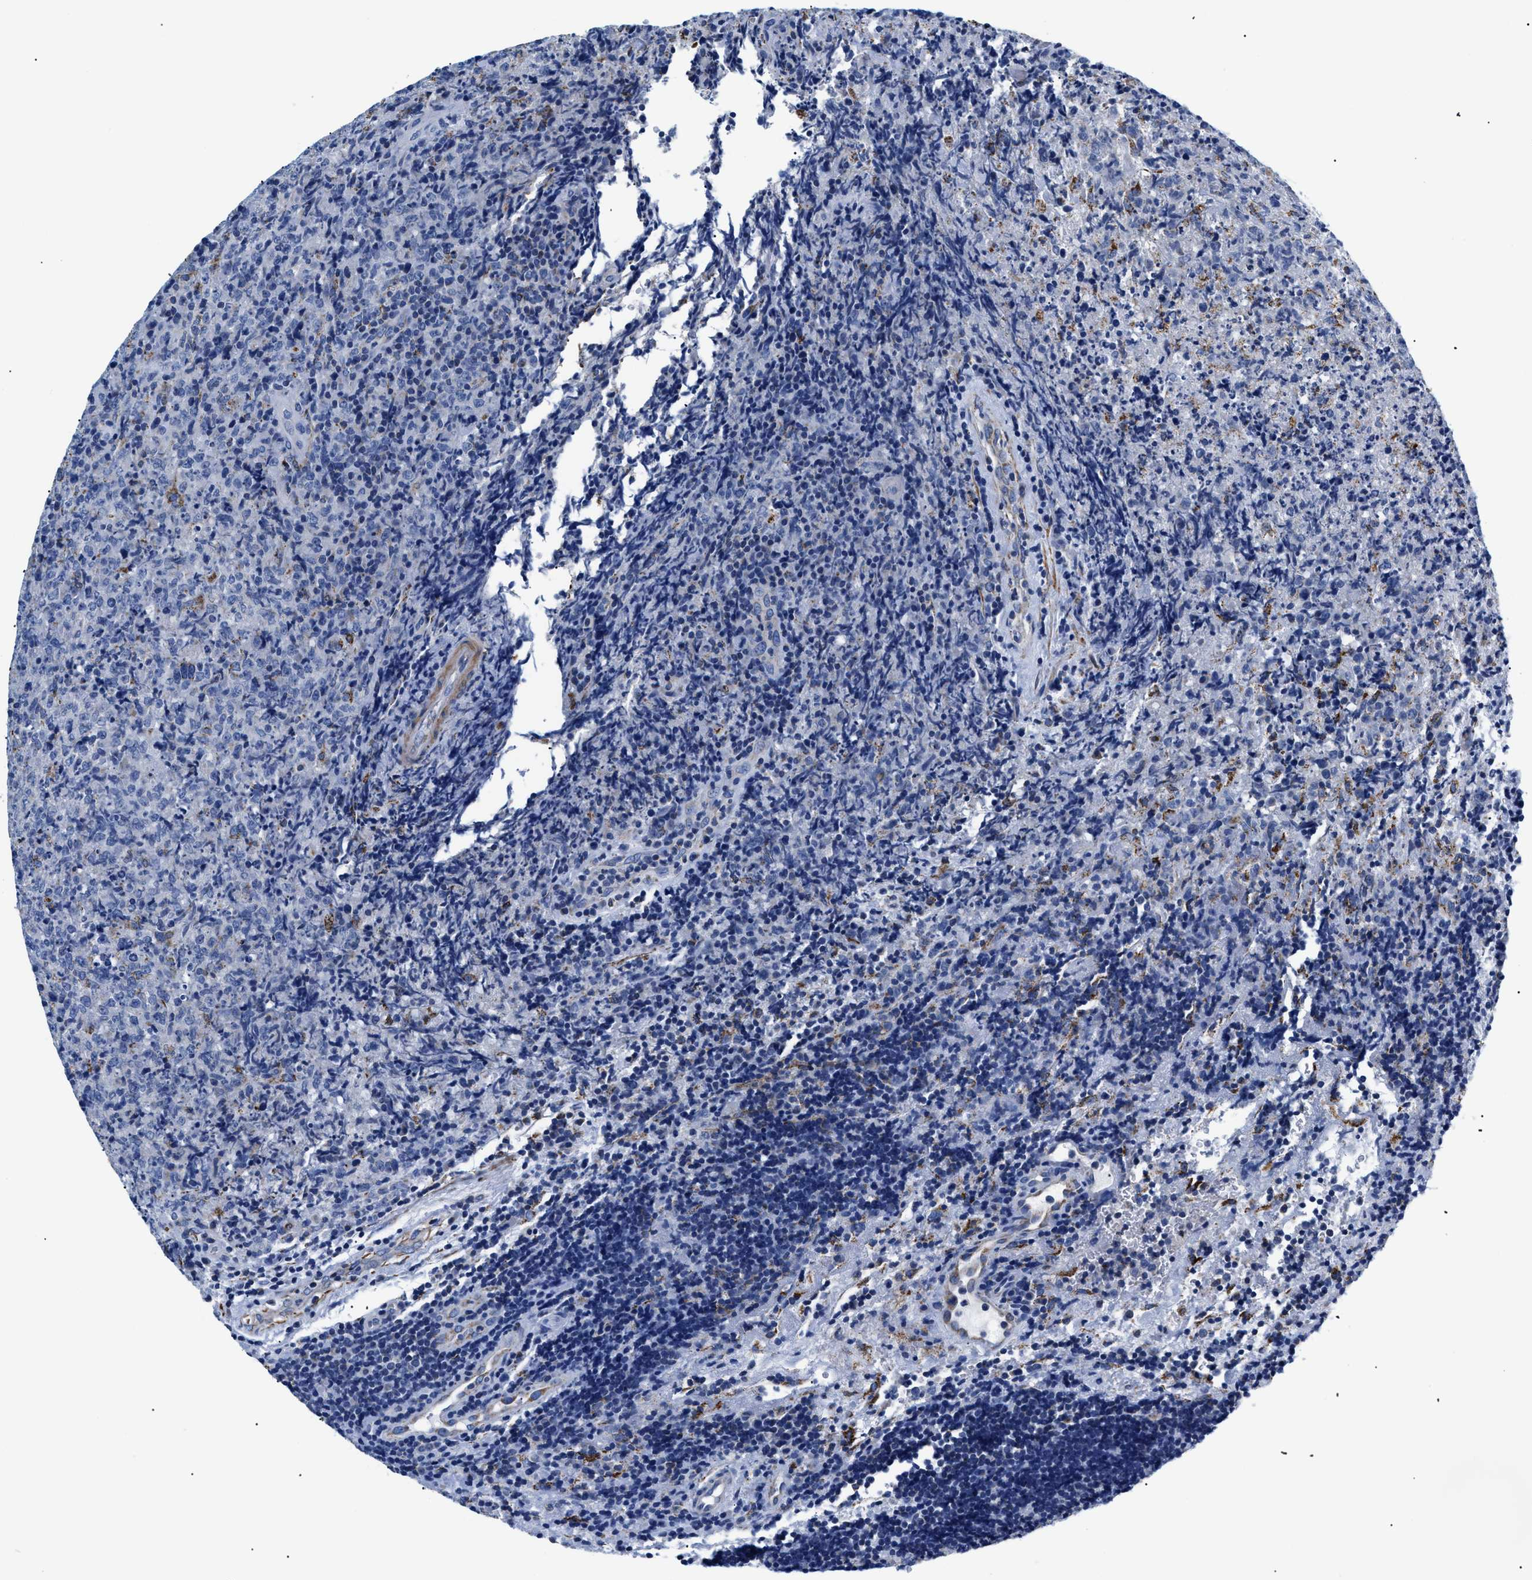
{"staining": {"intensity": "negative", "quantity": "none", "location": "none"}, "tissue": "lymphoma", "cell_type": "Tumor cells", "image_type": "cancer", "snomed": [{"axis": "morphology", "description": "Malignant lymphoma, non-Hodgkin's type, High grade"}, {"axis": "topography", "description": "Tonsil"}], "caption": "Lymphoma was stained to show a protein in brown. There is no significant positivity in tumor cells.", "gene": "GPR149", "patient": {"sex": "female", "age": 36}}